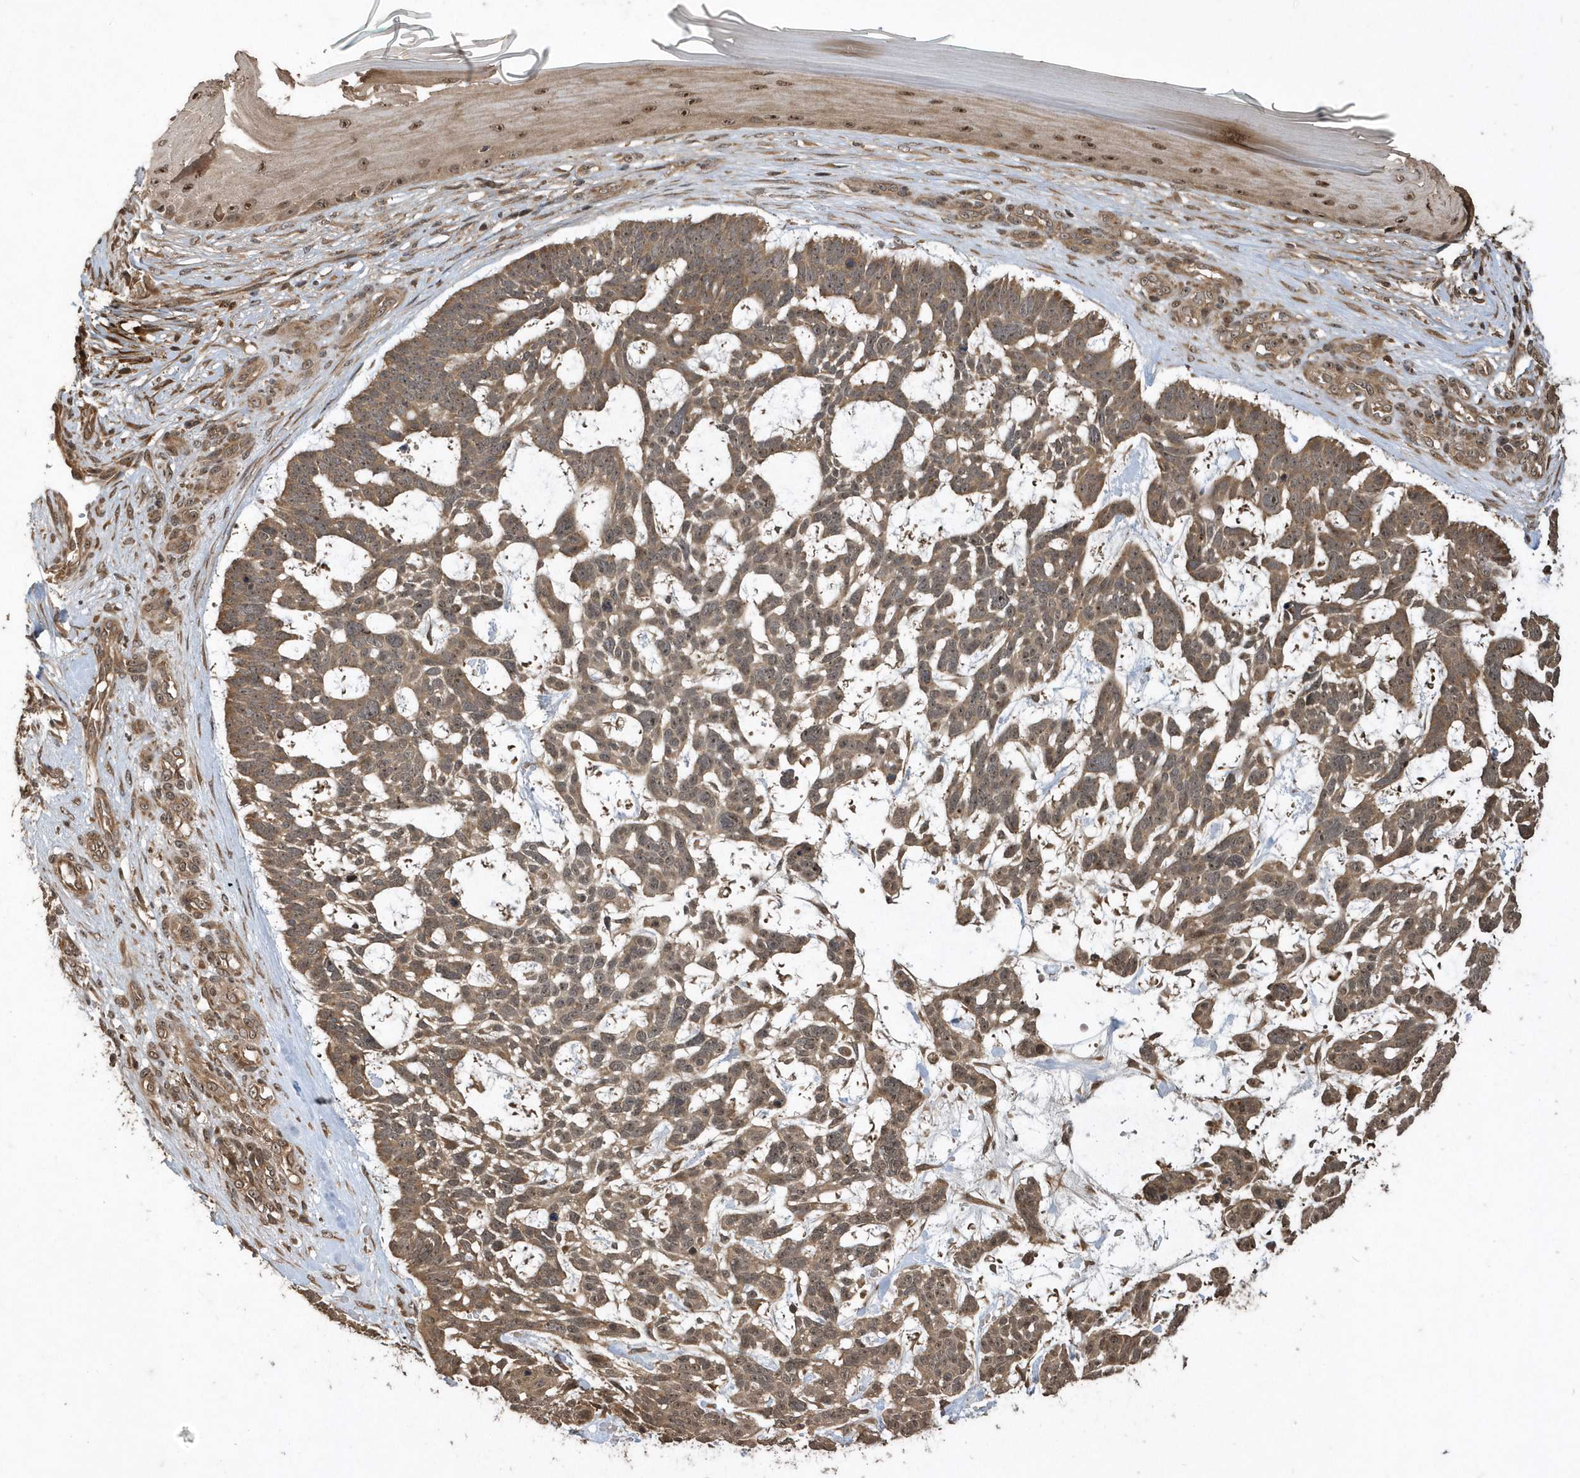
{"staining": {"intensity": "moderate", "quantity": ">75%", "location": "cytoplasmic/membranous"}, "tissue": "skin cancer", "cell_type": "Tumor cells", "image_type": "cancer", "snomed": [{"axis": "morphology", "description": "Basal cell carcinoma"}, {"axis": "topography", "description": "Skin"}], "caption": "Moderate cytoplasmic/membranous staining is seen in approximately >75% of tumor cells in skin cancer.", "gene": "WASHC5", "patient": {"sex": "male", "age": 88}}